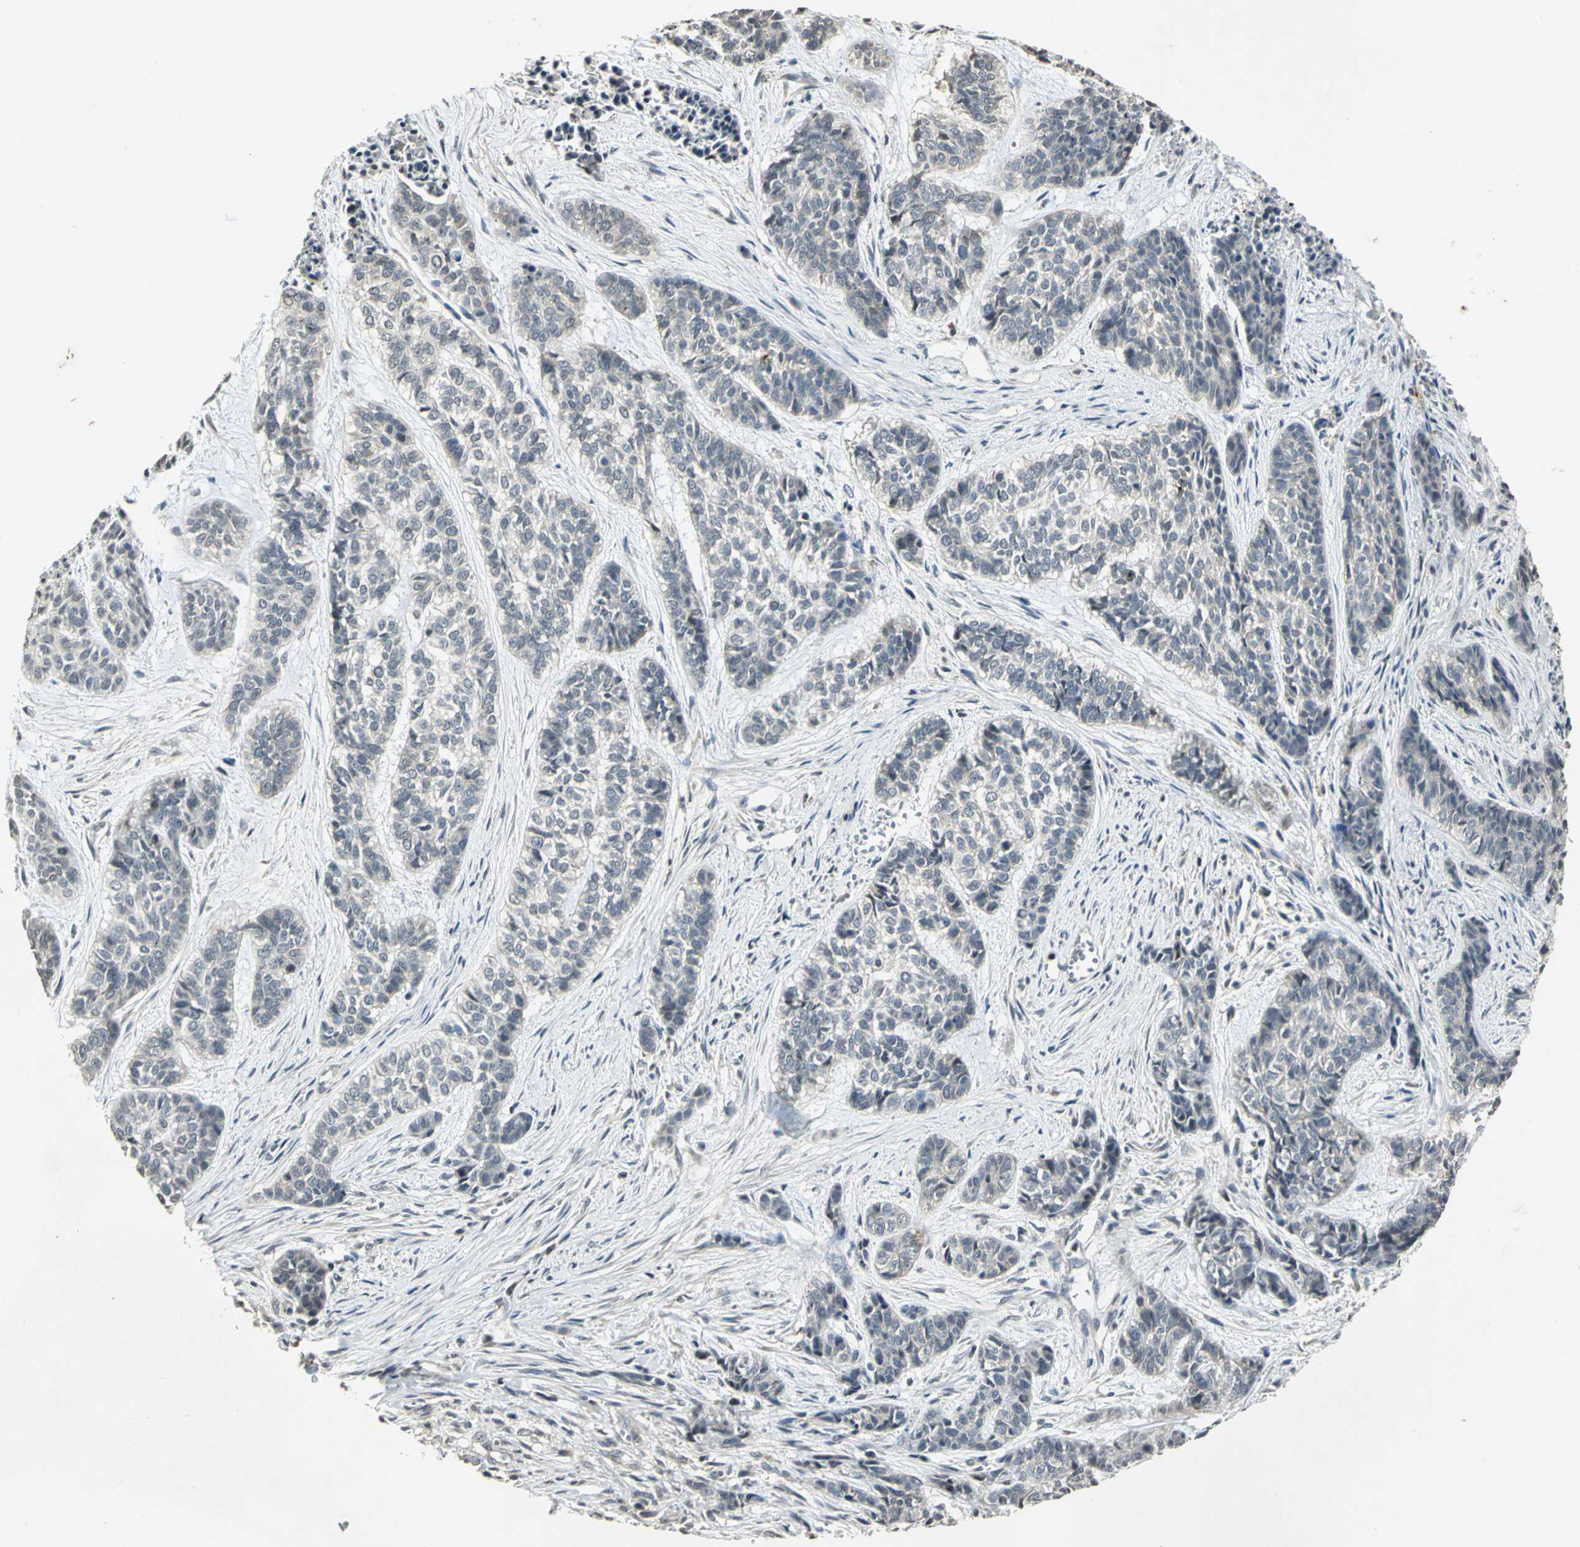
{"staining": {"intensity": "negative", "quantity": "none", "location": "none"}, "tissue": "skin cancer", "cell_type": "Tumor cells", "image_type": "cancer", "snomed": [{"axis": "morphology", "description": "Basal cell carcinoma"}, {"axis": "topography", "description": "Skin"}], "caption": "This image is of skin cancer (basal cell carcinoma) stained with immunohistochemistry to label a protein in brown with the nuclei are counter-stained blue. There is no positivity in tumor cells.", "gene": "IL16", "patient": {"sex": "female", "age": 64}}